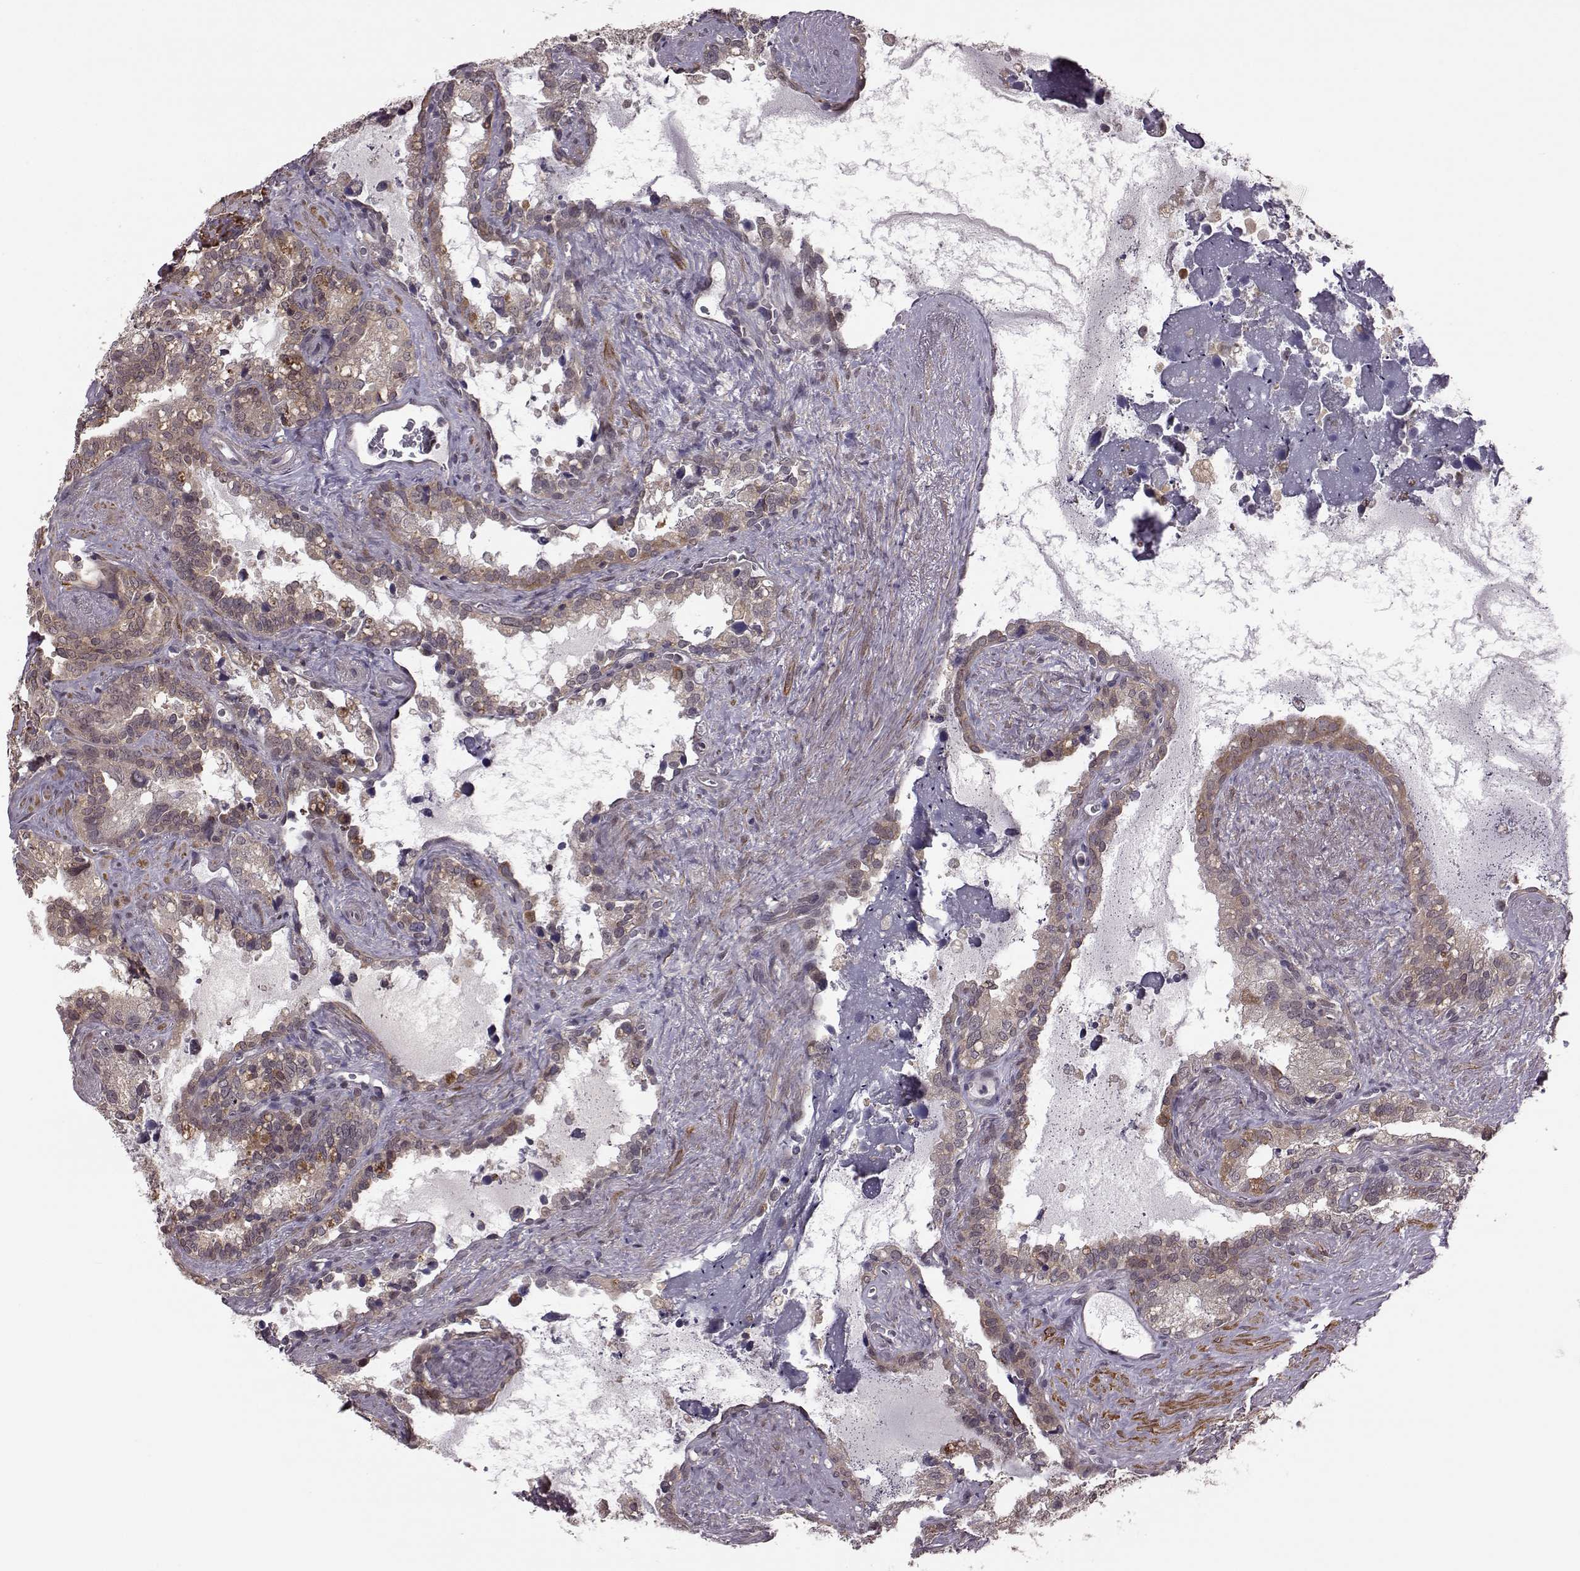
{"staining": {"intensity": "moderate", "quantity": ">75%", "location": "cytoplasmic/membranous"}, "tissue": "seminal vesicle", "cell_type": "Glandular cells", "image_type": "normal", "snomed": [{"axis": "morphology", "description": "Normal tissue, NOS"}, {"axis": "topography", "description": "Seminal veicle"}], "caption": "Unremarkable seminal vesicle shows moderate cytoplasmic/membranous staining in about >75% of glandular cells, visualized by immunohistochemistry.", "gene": "FNIP2", "patient": {"sex": "male", "age": 71}}